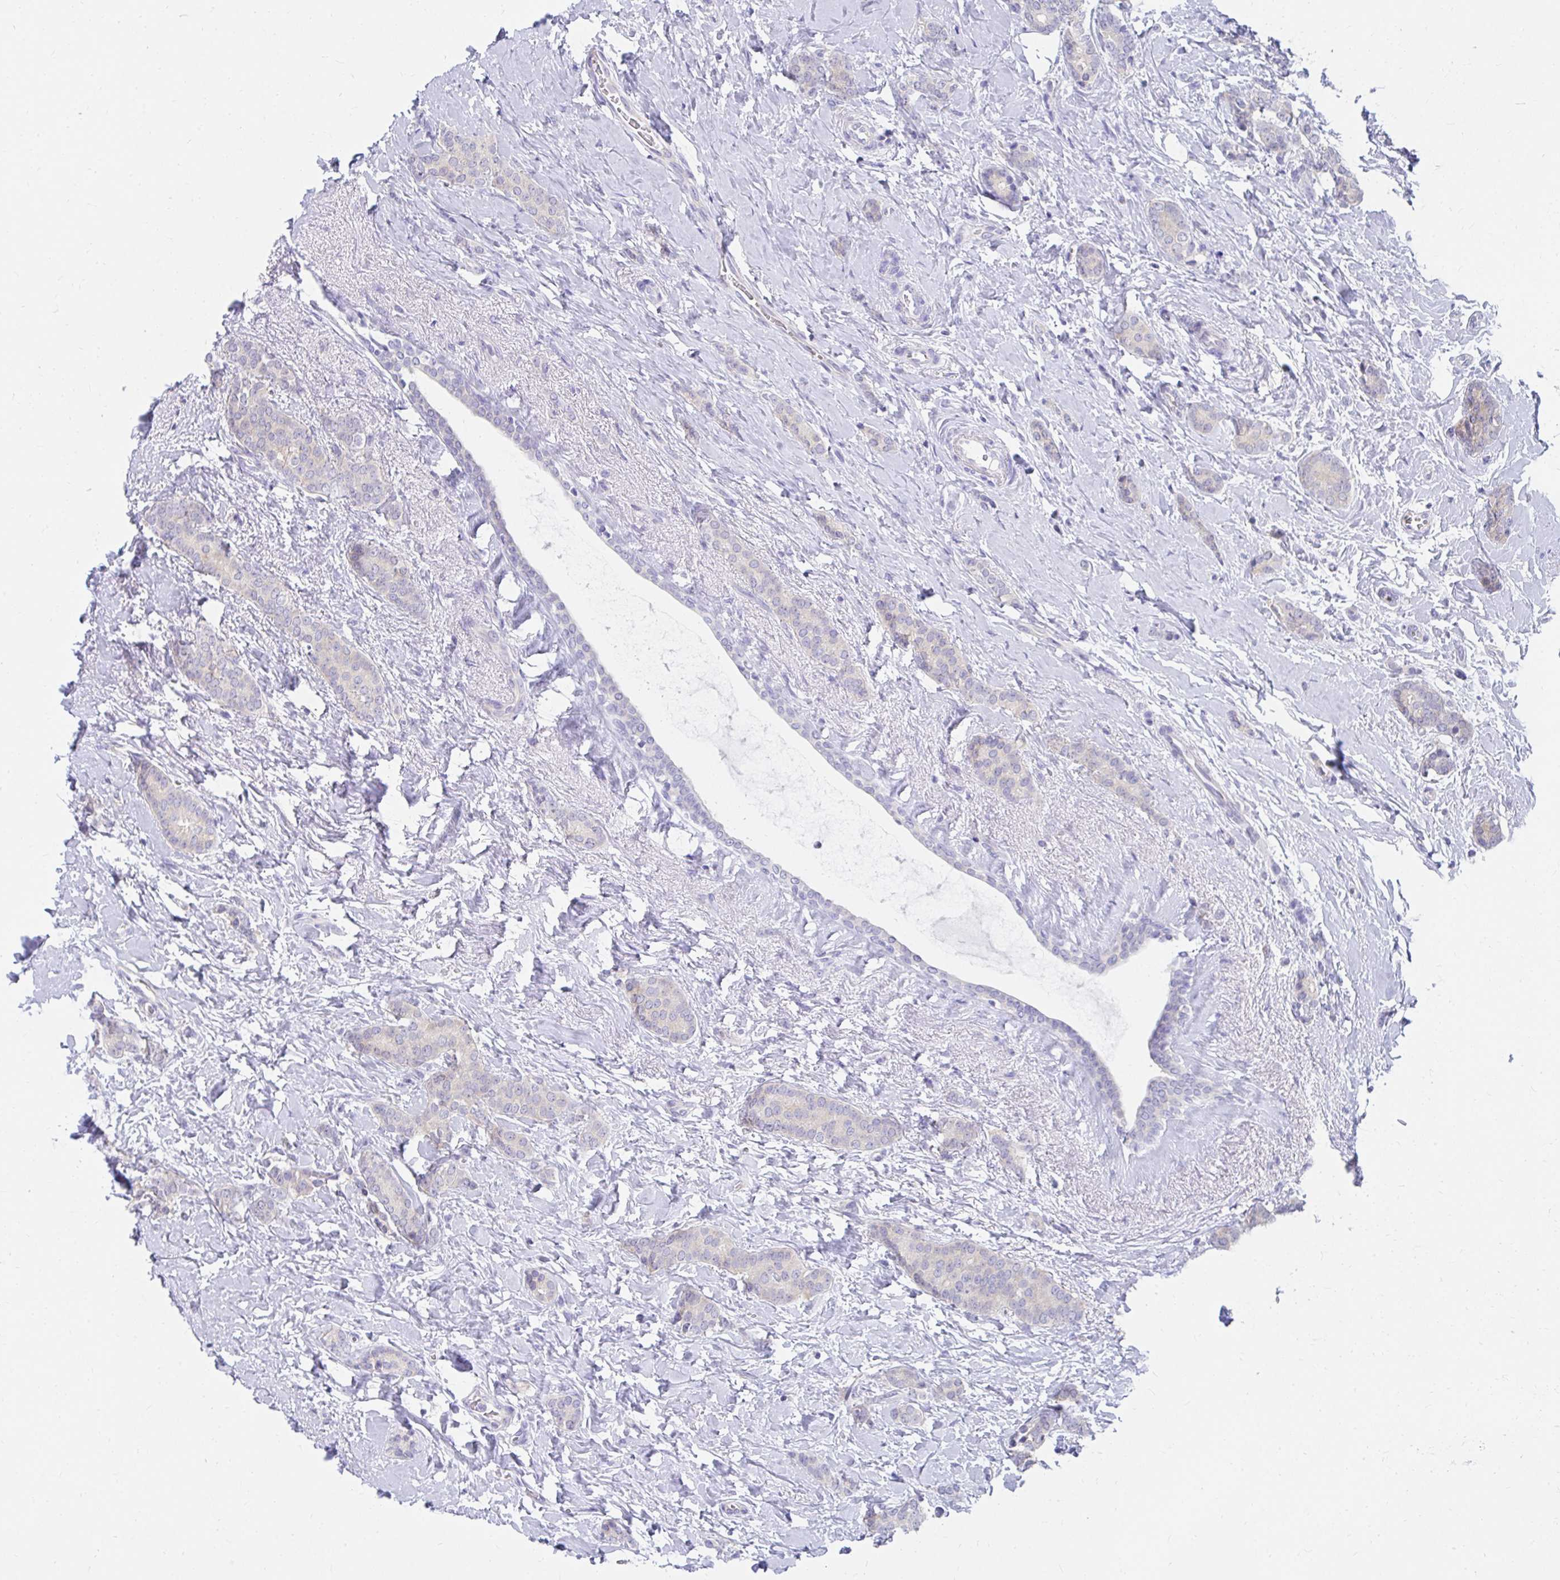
{"staining": {"intensity": "negative", "quantity": "none", "location": "none"}, "tissue": "breast cancer", "cell_type": "Tumor cells", "image_type": "cancer", "snomed": [{"axis": "morphology", "description": "Normal tissue, NOS"}, {"axis": "morphology", "description": "Duct carcinoma"}, {"axis": "topography", "description": "Breast"}], "caption": "A high-resolution micrograph shows immunohistochemistry staining of breast intraductal carcinoma, which exhibits no significant expression in tumor cells.", "gene": "C19orf81", "patient": {"sex": "female", "age": 77}}